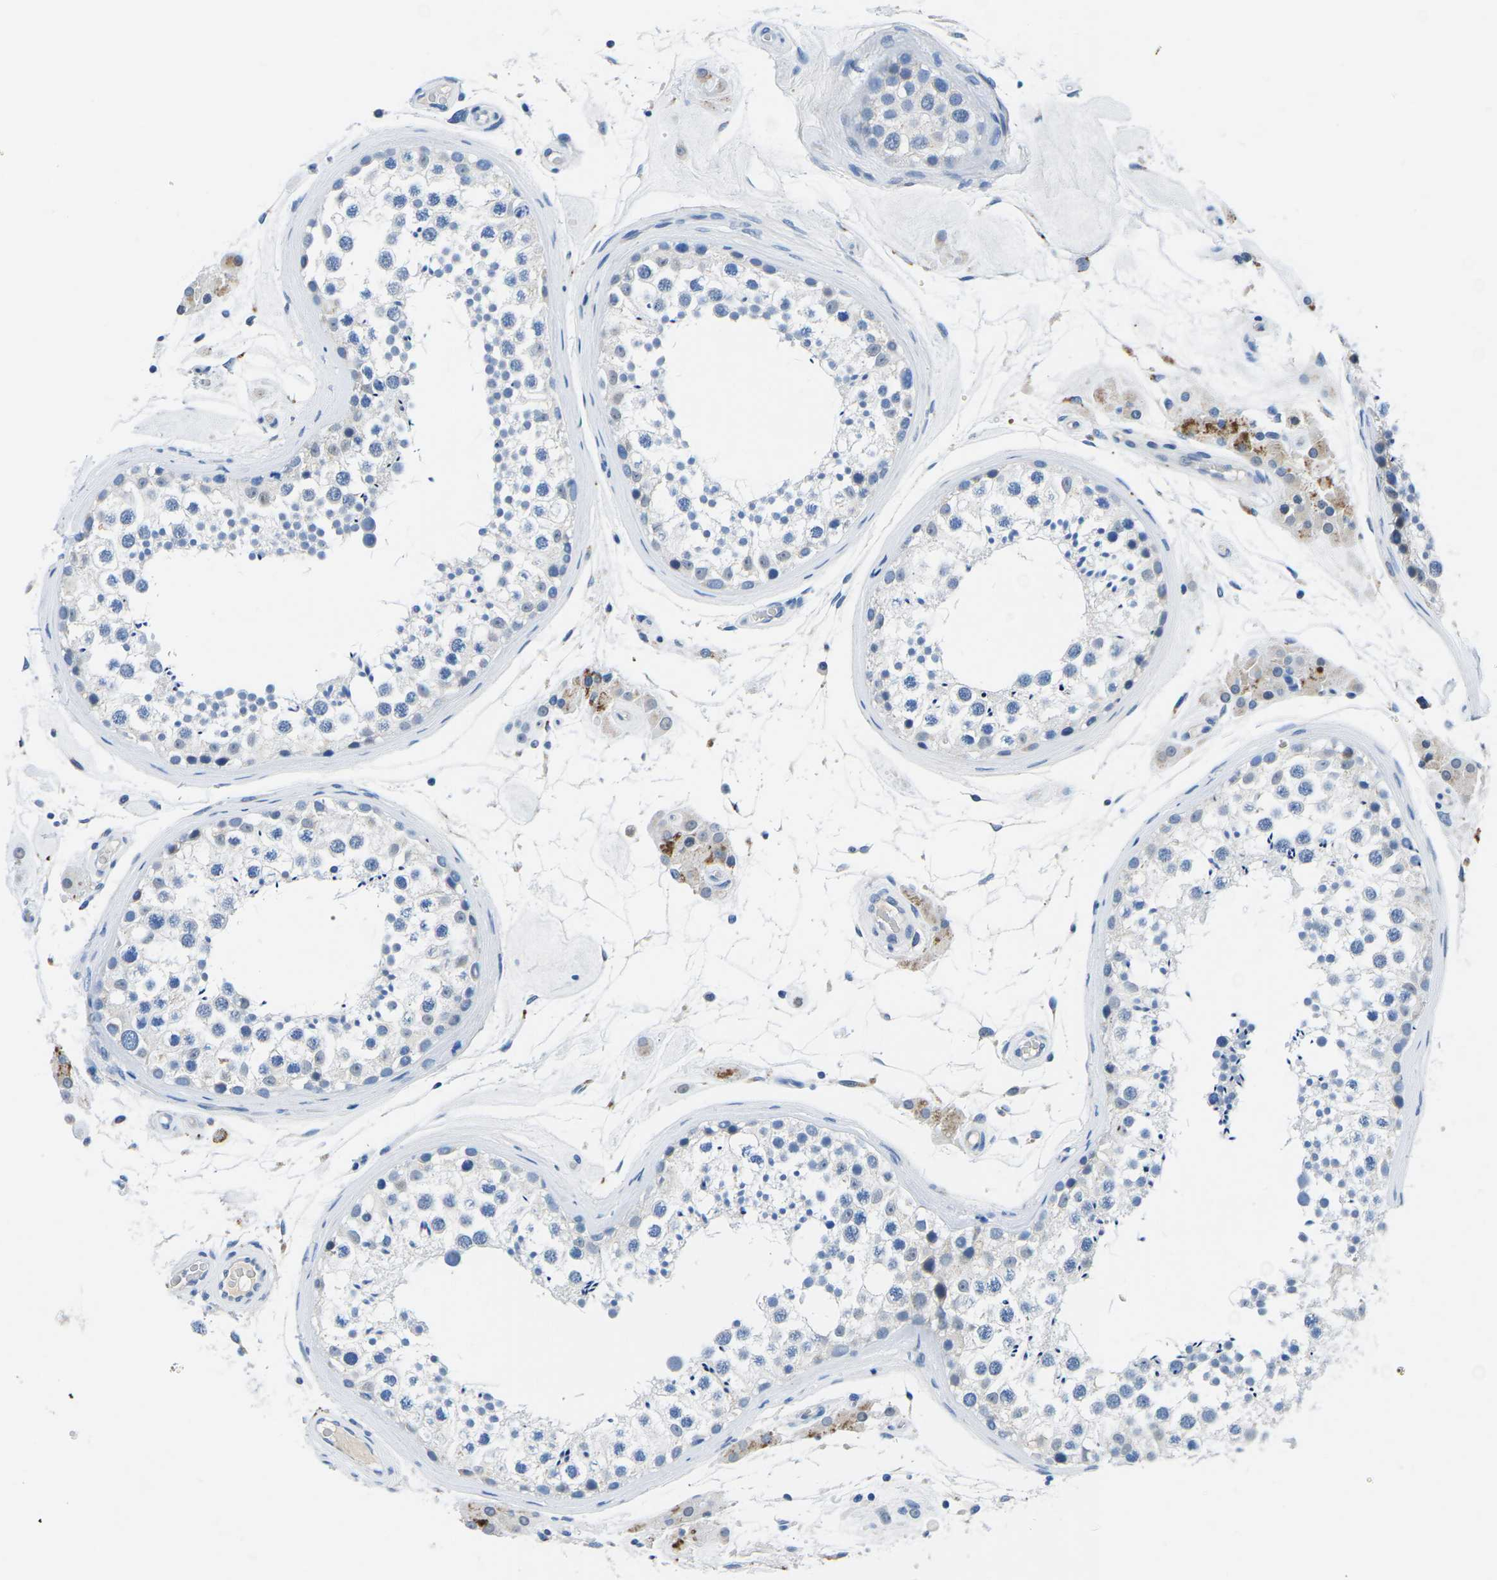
{"staining": {"intensity": "negative", "quantity": "none", "location": "none"}, "tissue": "testis", "cell_type": "Cells in seminiferous ducts", "image_type": "normal", "snomed": [{"axis": "morphology", "description": "Normal tissue, NOS"}, {"axis": "topography", "description": "Testis"}], "caption": "IHC photomicrograph of benign testis stained for a protein (brown), which shows no staining in cells in seminiferous ducts.", "gene": "TM6SF1", "patient": {"sex": "male", "age": 46}}